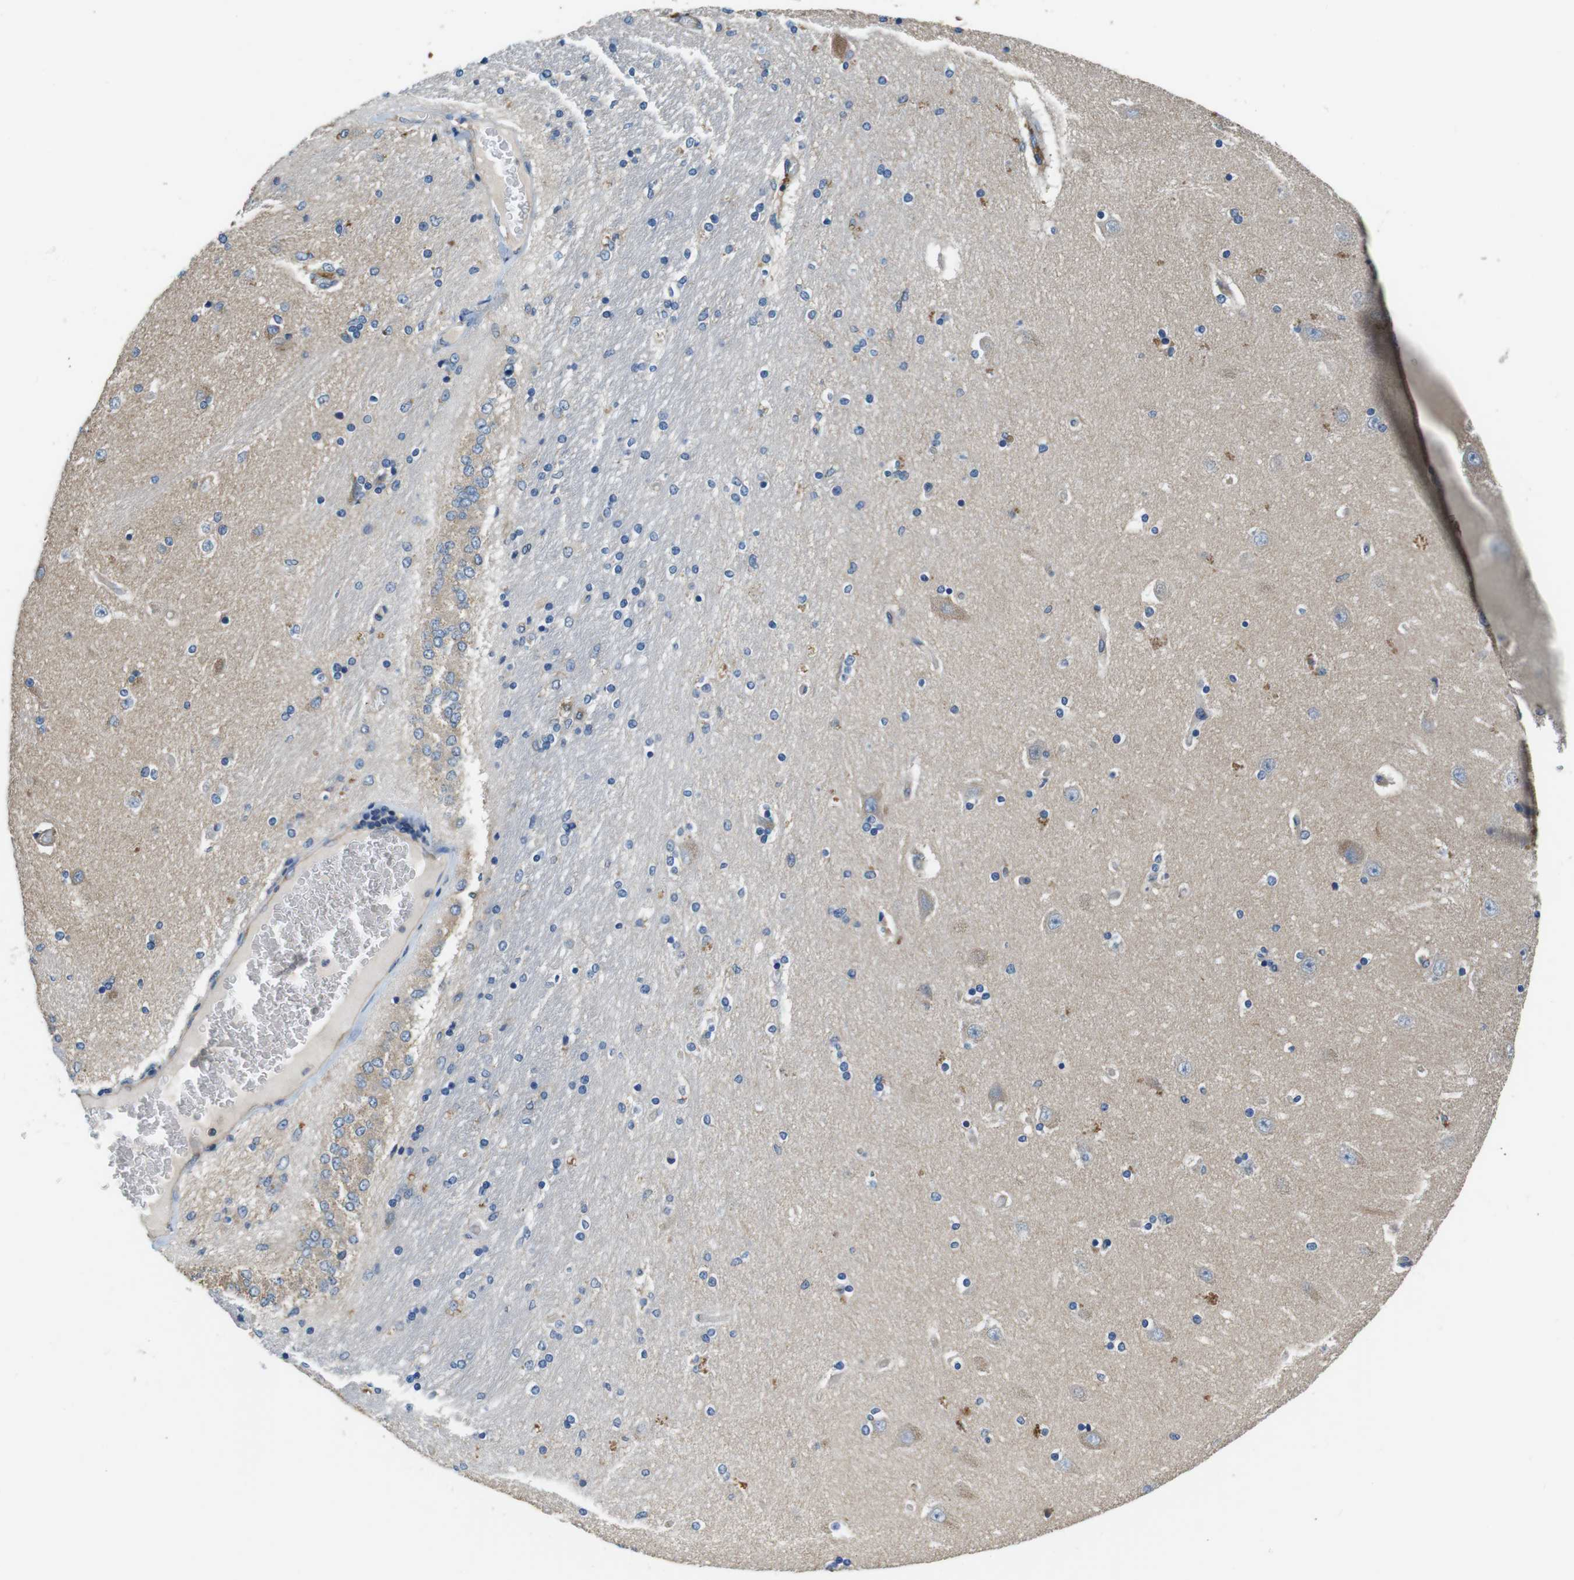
{"staining": {"intensity": "negative", "quantity": "none", "location": "none"}, "tissue": "hippocampus", "cell_type": "Glial cells", "image_type": "normal", "snomed": [{"axis": "morphology", "description": "Normal tissue, NOS"}, {"axis": "topography", "description": "Hippocampus"}], "caption": "Immunohistochemistry (IHC) image of normal hippocampus stained for a protein (brown), which demonstrates no positivity in glial cells. (Stains: DAB immunohistochemistry (IHC) with hematoxylin counter stain, Microscopy: brightfield microscopy at high magnification).", "gene": "DENND4C", "patient": {"sex": "female", "age": 54}}